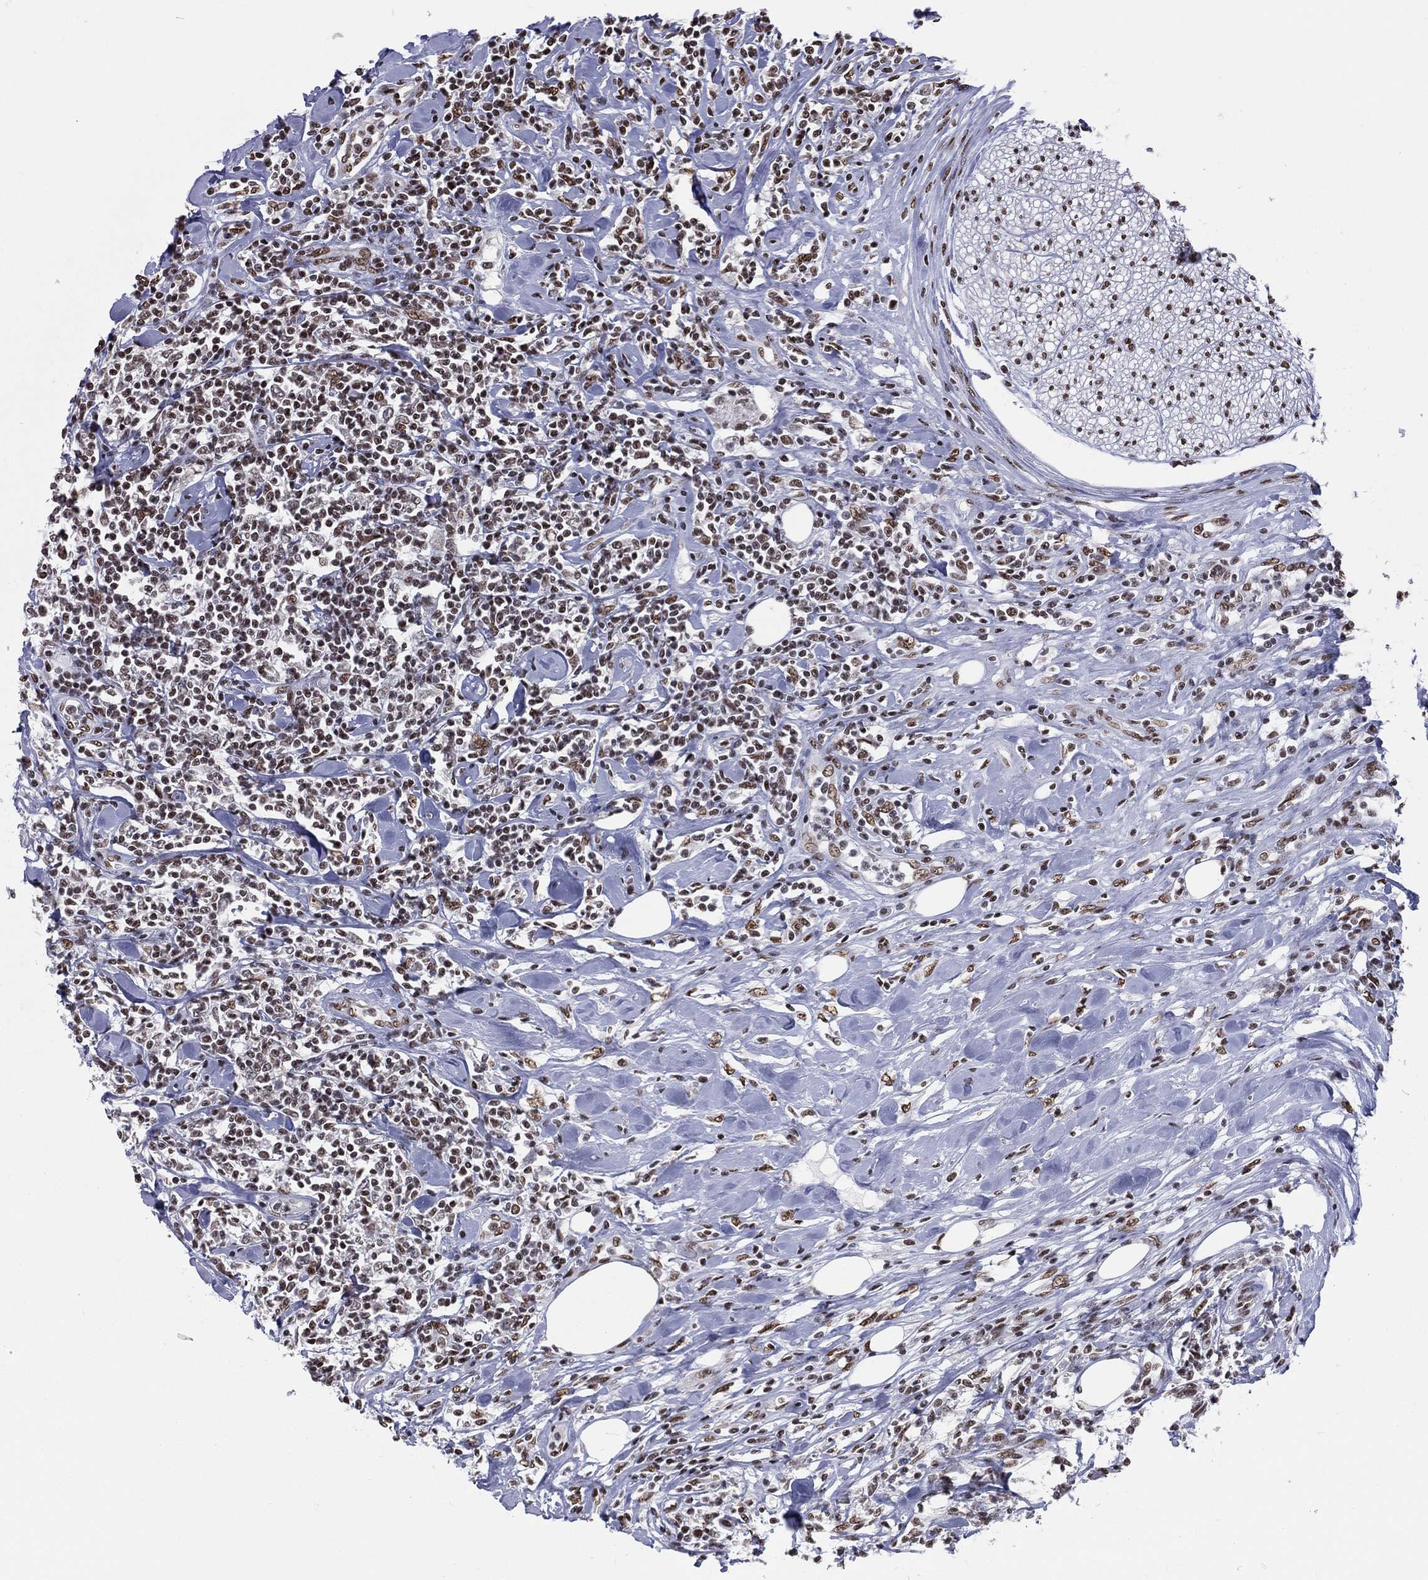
{"staining": {"intensity": "moderate", "quantity": "25%-75%", "location": "nuclear"}, "tissue": "lymphoma", "cell_type": "Tumor cells", "image_type": "cancer", "snomed": [{"axis": "morphology", "description": "Malignant lymphoma, non-Hodgkin's type, High grade"}, {"axis": "topography", "description": "Lymph node"}], "caption": "High-grade malignant lymphoma, non-Hodgkin's type stained with DAB immunohistochemistry (IHC) demonstrates medium levels of moderate nuclear expression in about 25%-75% of tumor cells. The protein is shown in brown color, while the nuclei are stained blue.", "gene": "ZNF7", "patient": {"sex": "female", "age": 84}}